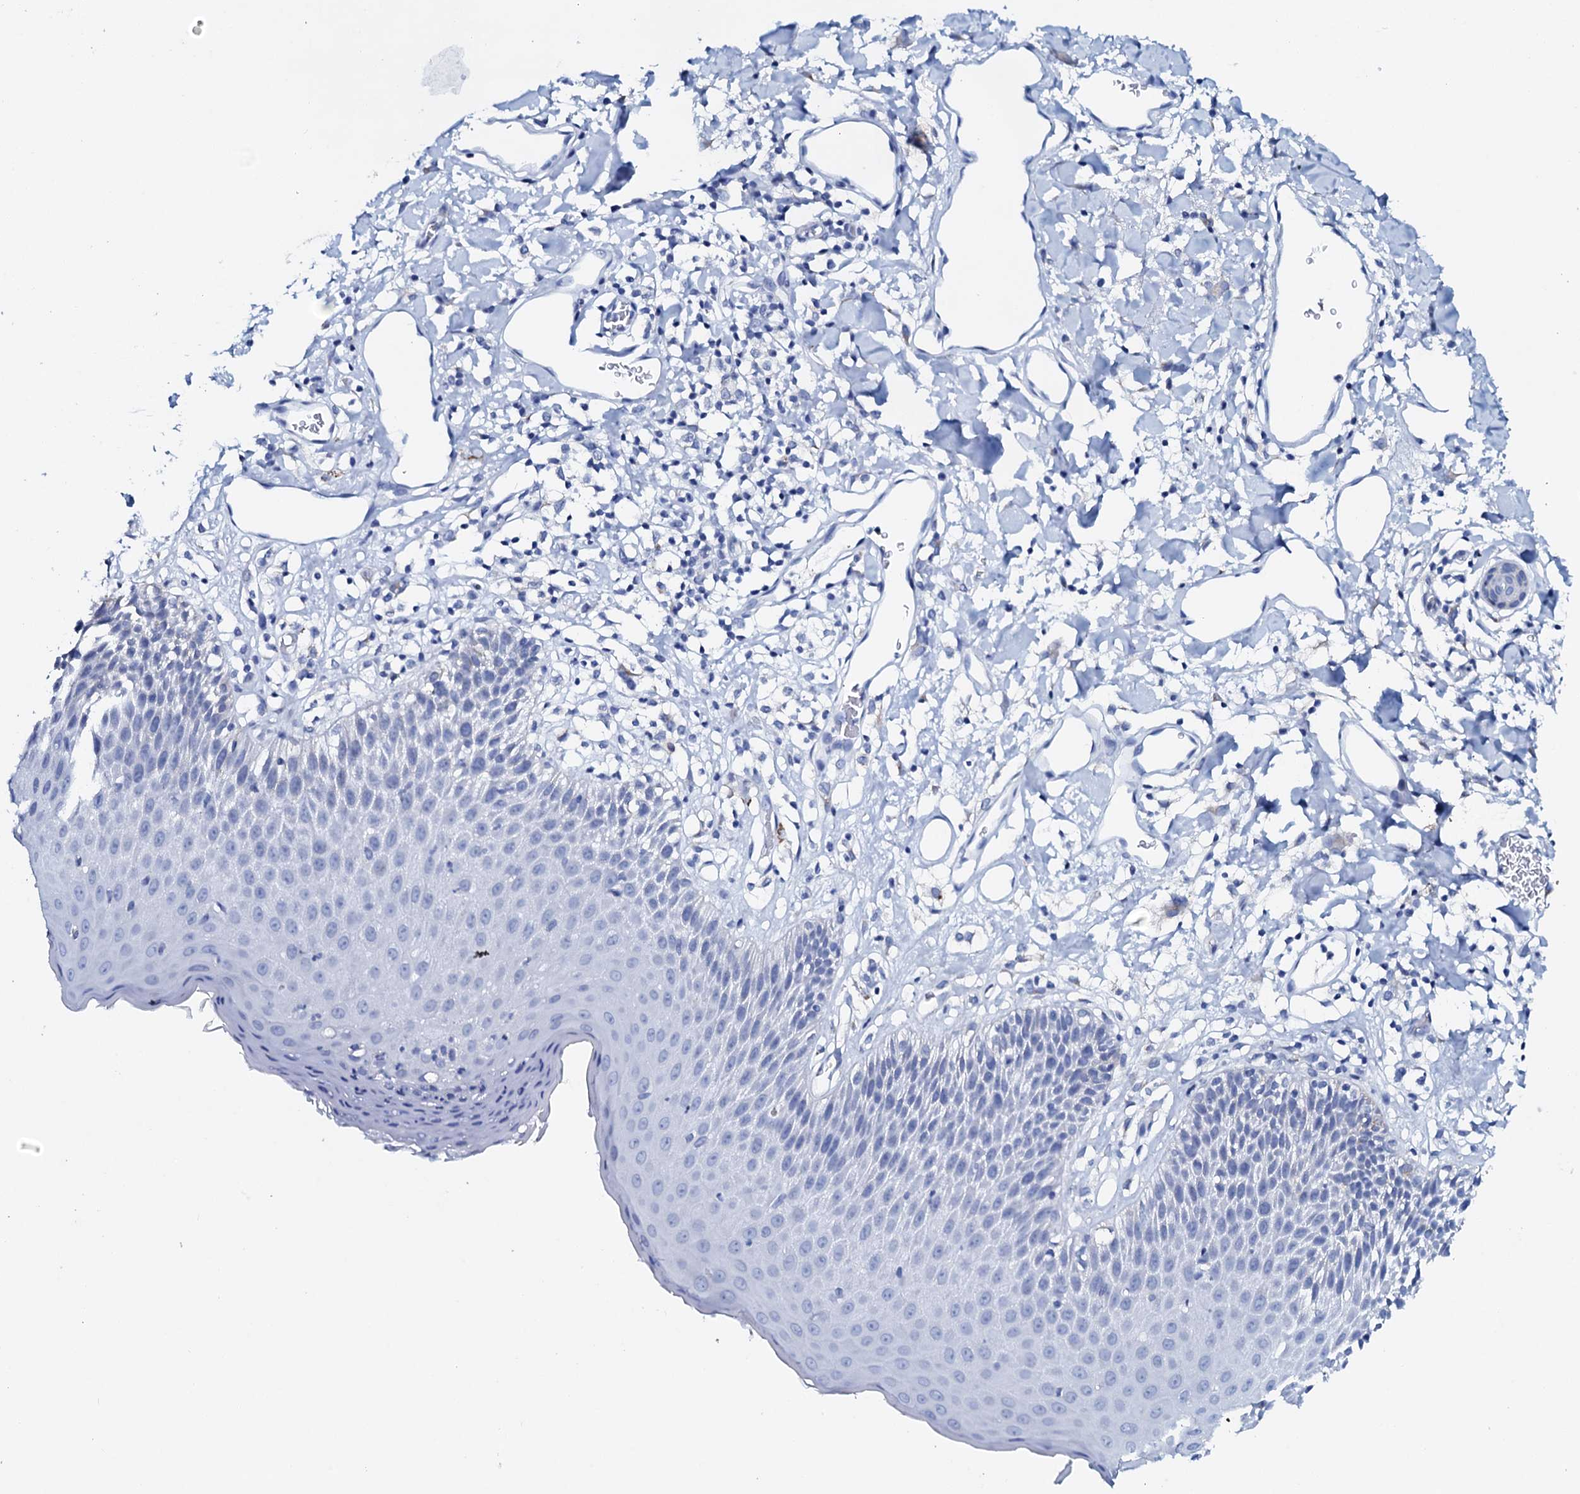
{"staining": {"intensity": "negative", "quantity": "none", "location": "none"}, "tissue": "skin", "cell_type": "Epidermal cells", "image_type": "normal", "snomed": [{"axis": "morphology", "description": "Normal tissue, NOS"}, {"axis": "topography", "description": "Vulva"}], "caption": "IHC histopathology image of normal skin: human skin stained with DAB (3,3'-diaminobenzidine) displays no significant protein expression in epidermal cells. The staining is performed using DAB brown chromogen with nuclei counter-stained in using hematoxylin.", "gene": "AMER2", "patient": {"sex": "female", "age": 68}}